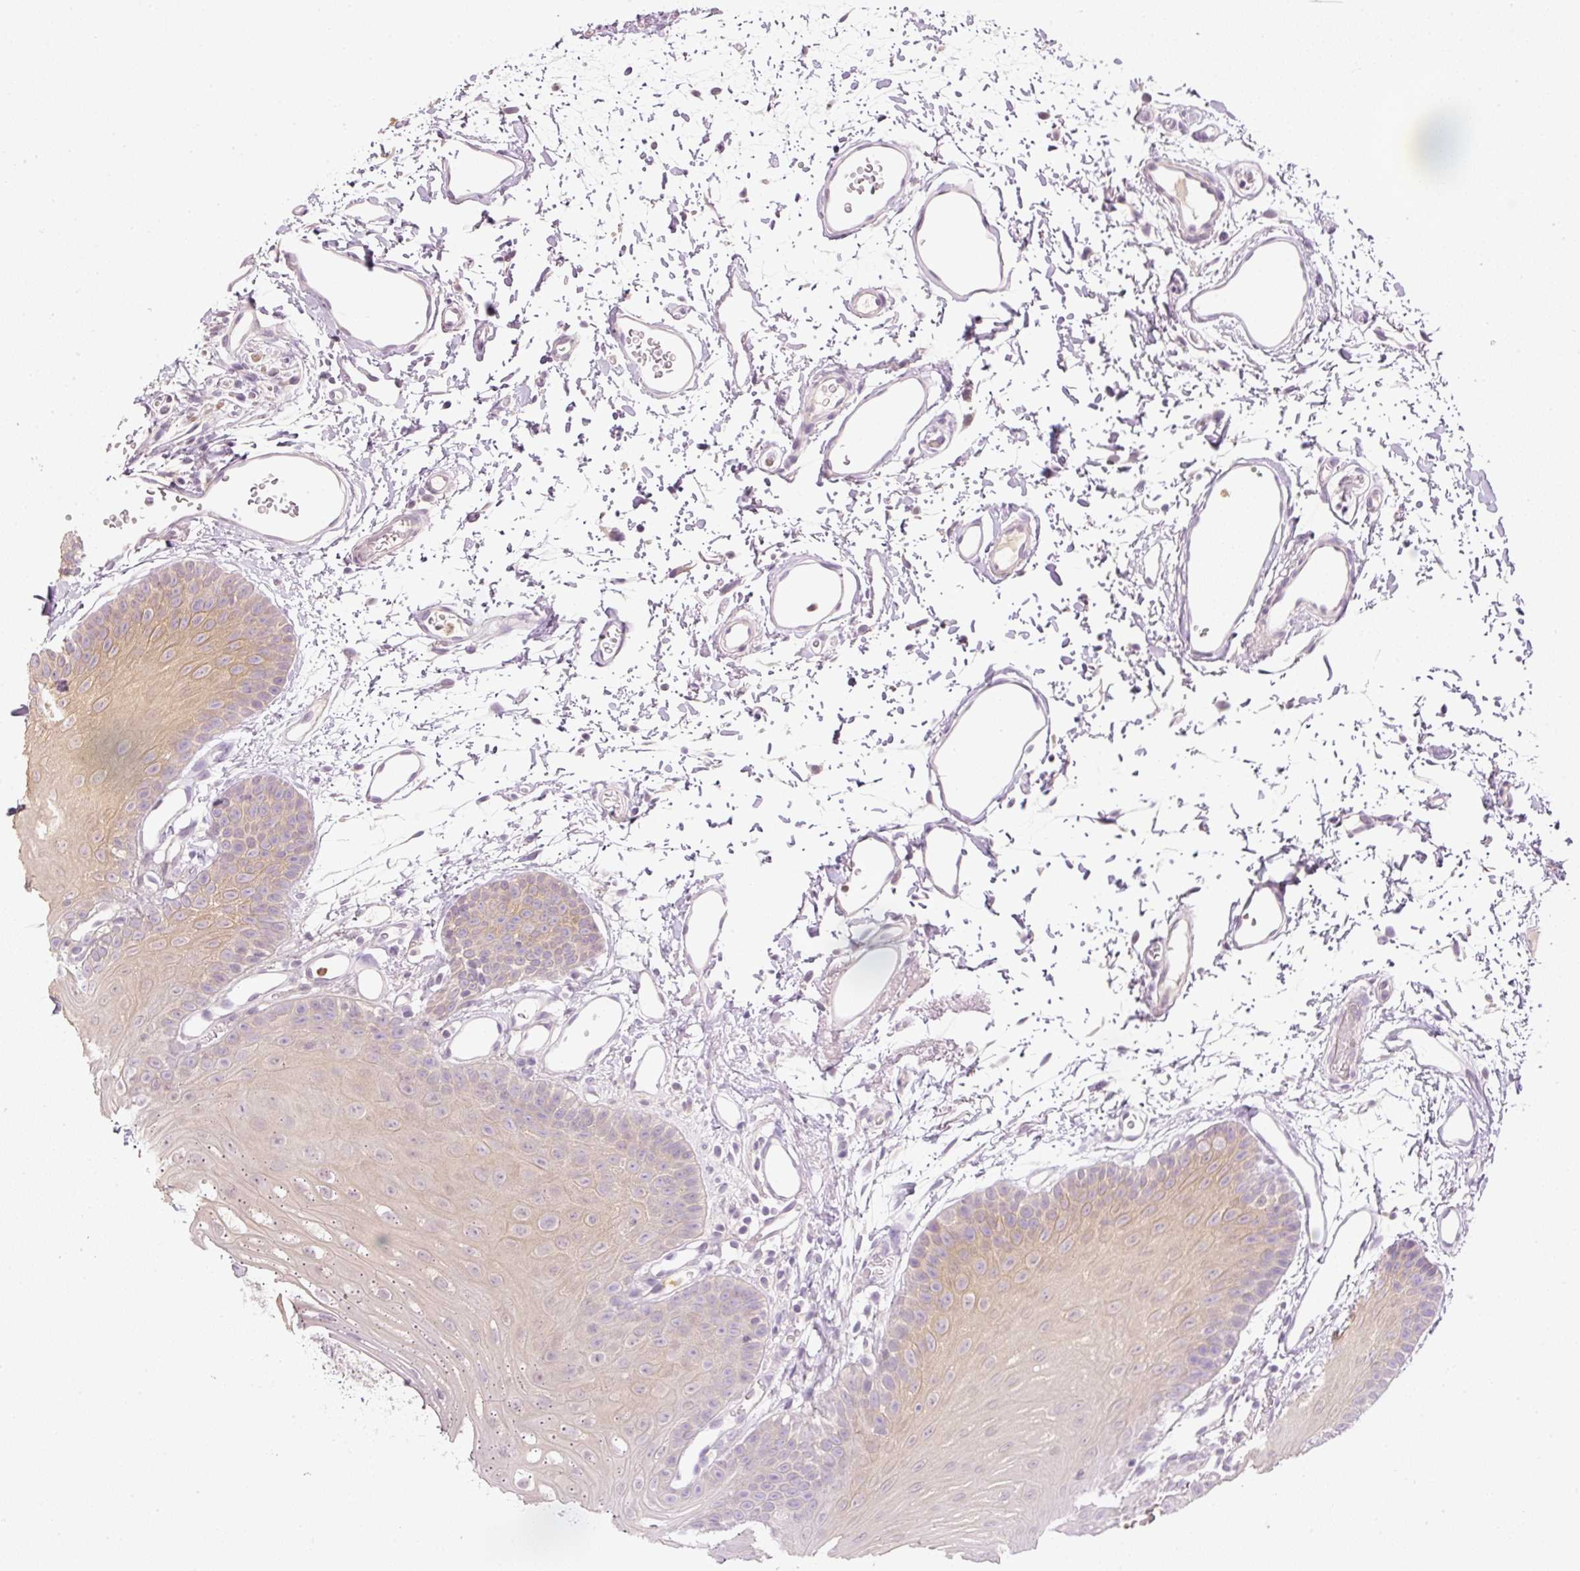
{"staining": {"intensity": "weak", "quantity": "25%-75%", "location": "cytoplasmic/membranous"}, "tissue": "oral mucosa", "cell_type": "Squamous epithelial cells", "image_type": "normal", "snomed": [{"axis": "morphology", "description": "Normal tissue, NOS"}, {"axis": "morphology", "description": "Squamous cell carcinoma, NOS"}, {"axis": "topography", "description": "Oral tissue"}, {"axis": "topography", "description": "Head-Neck"}], "caption": "The histopathology image demonstrates a brown stain indicating the presence of a protein in the cytoplasmic/membranous of squamous epithelial cells in oral mucosa. (brown staining indicates protein expression, while blue staining denotes nuclei).", "gene": "CTTNBP2", "patient": {"sex": "female", "age": 81}}